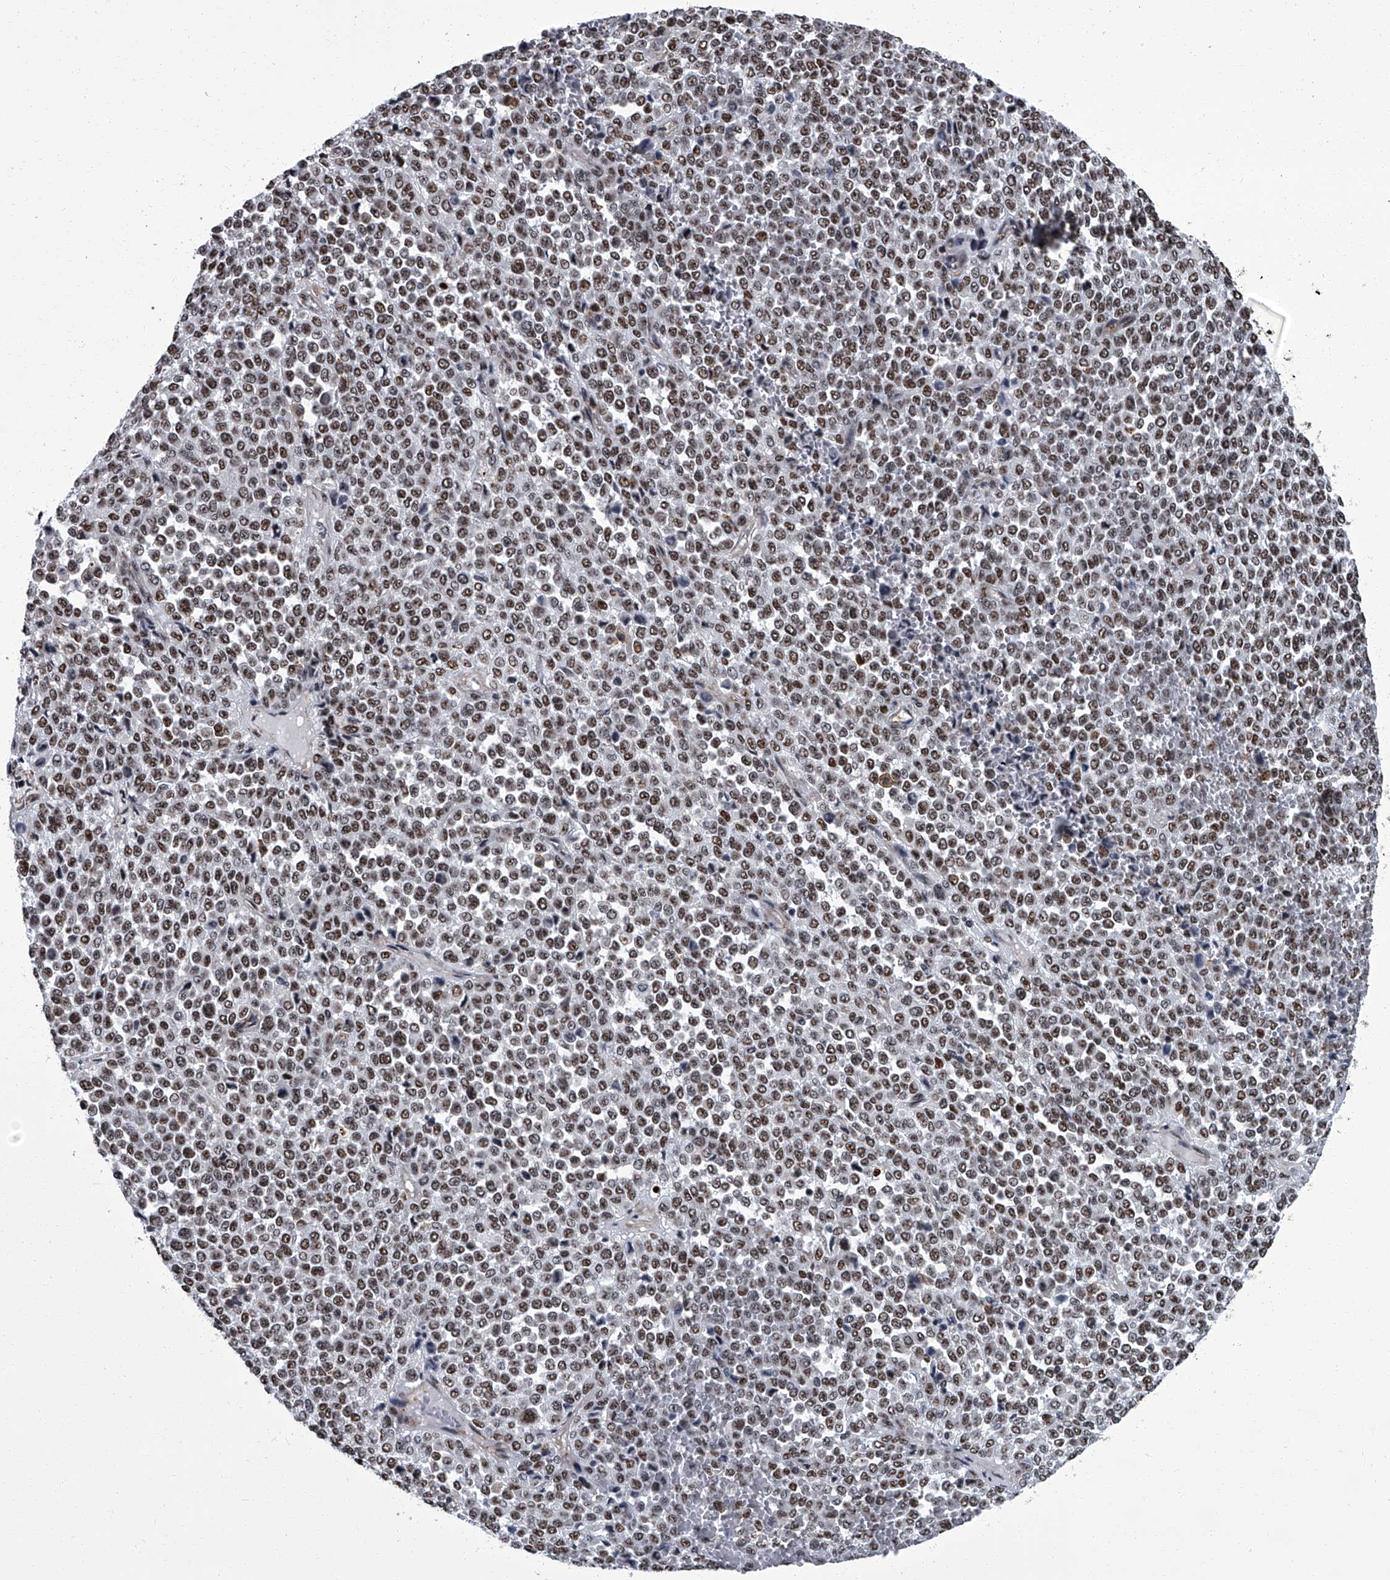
{"staining": {"intensity": "moderate", "quantity": ">75%", "location": "nuclear"}, "tissue": "melanoma", "cell_type": "Tumor cells", "image_type": "cancer", "snomed": [{"axis": "morphology", "description": "Malignant melanoma, Metastatic site"}, {"axis": "topography", "description": "Pancreas"}], "caption": "Immunohistochemical staining of melanoma demonstrates medium levels of moderate nuclear protein positivity in approximately >75% of tumor cells.", "gene": "ZNF518B", "patient": {"sex": "female", "age": 30}}